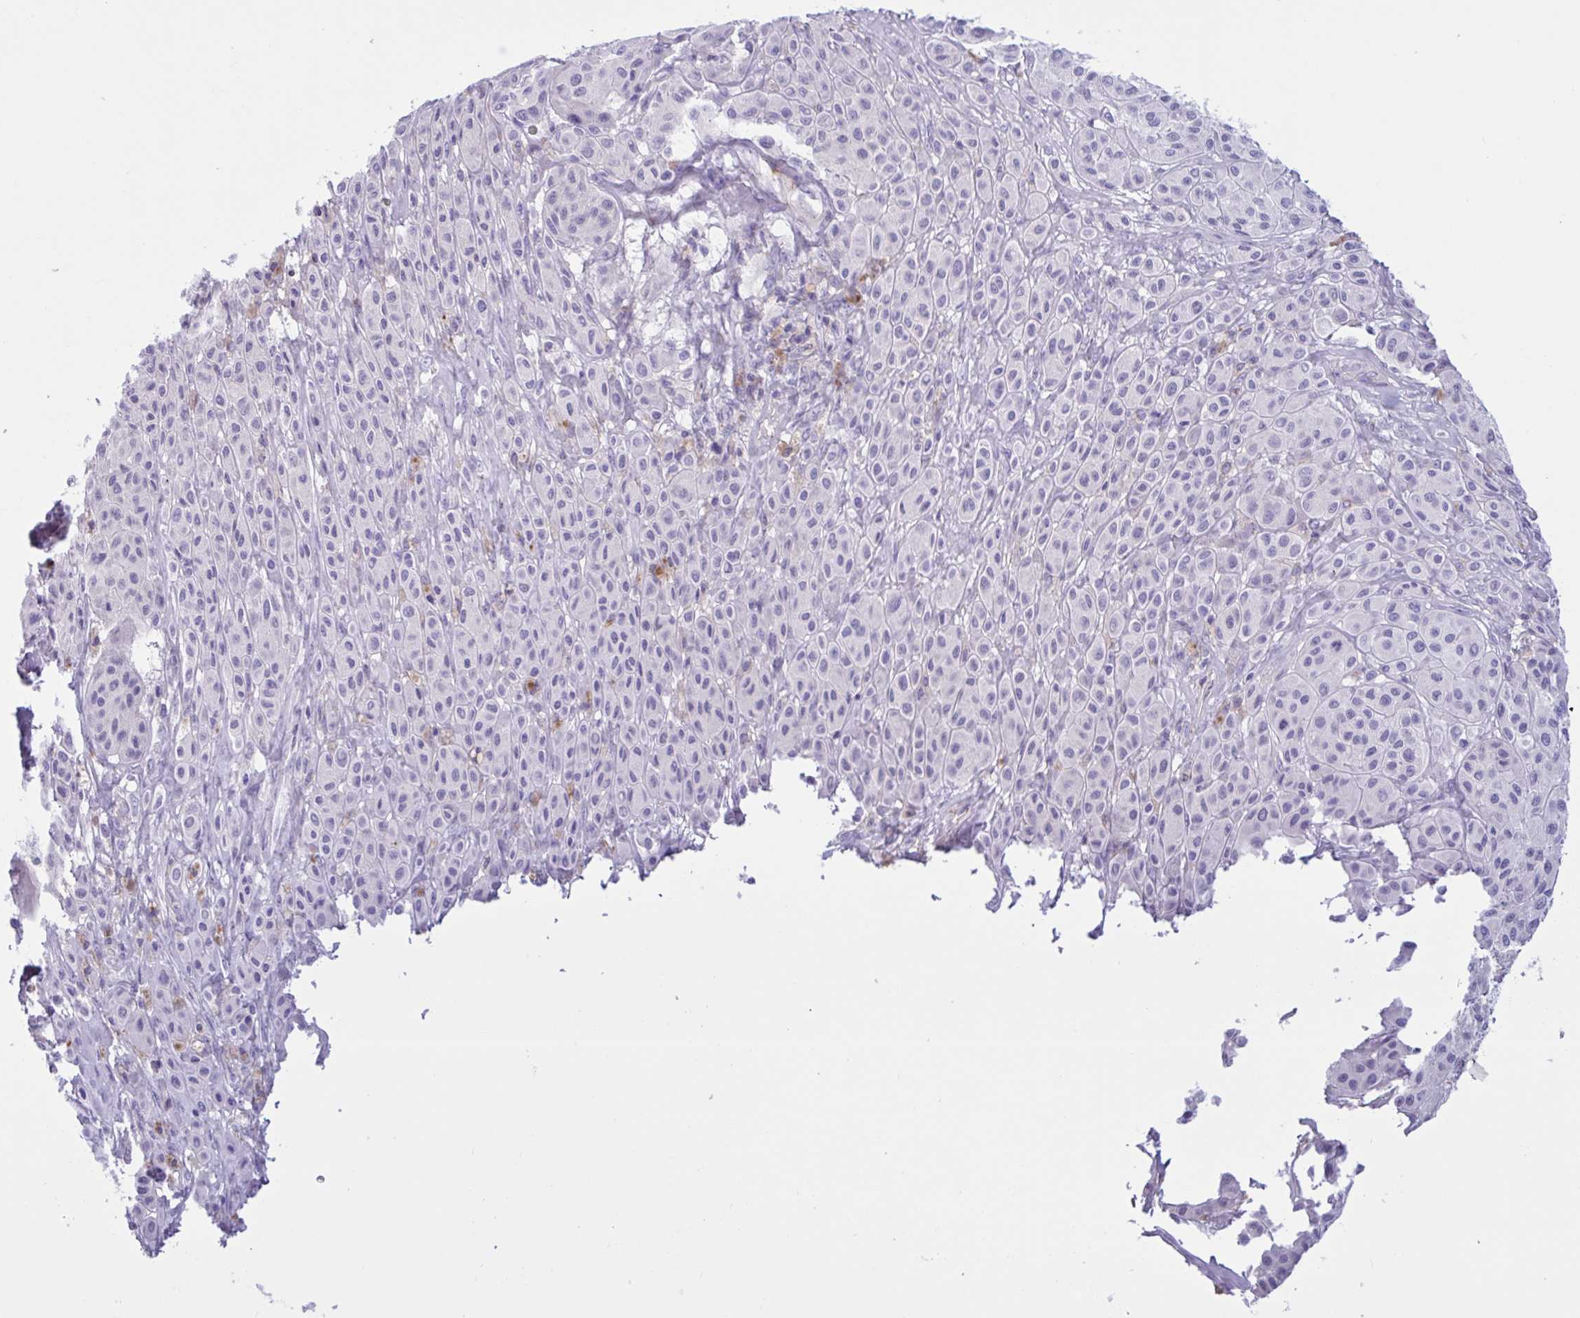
{"staining": {"intensity": "negative", "quantity": "none", "location": "none"}, "tissue": "melanoma", "cell_type": "Tumor cells", "image_type": "cancer", "snomed": [{"axis": "morphology", "description": "Malignant melanoma, Metastatic site"}, {"axis": "topography", "description": "Smooth muscle"}], "caption": "This is an immunohistochemistry (IHC) image of melanoma. There is no staining in tumor cells.", "gene": "XCL1", "patient": {"sex": "male", "age": 41}}